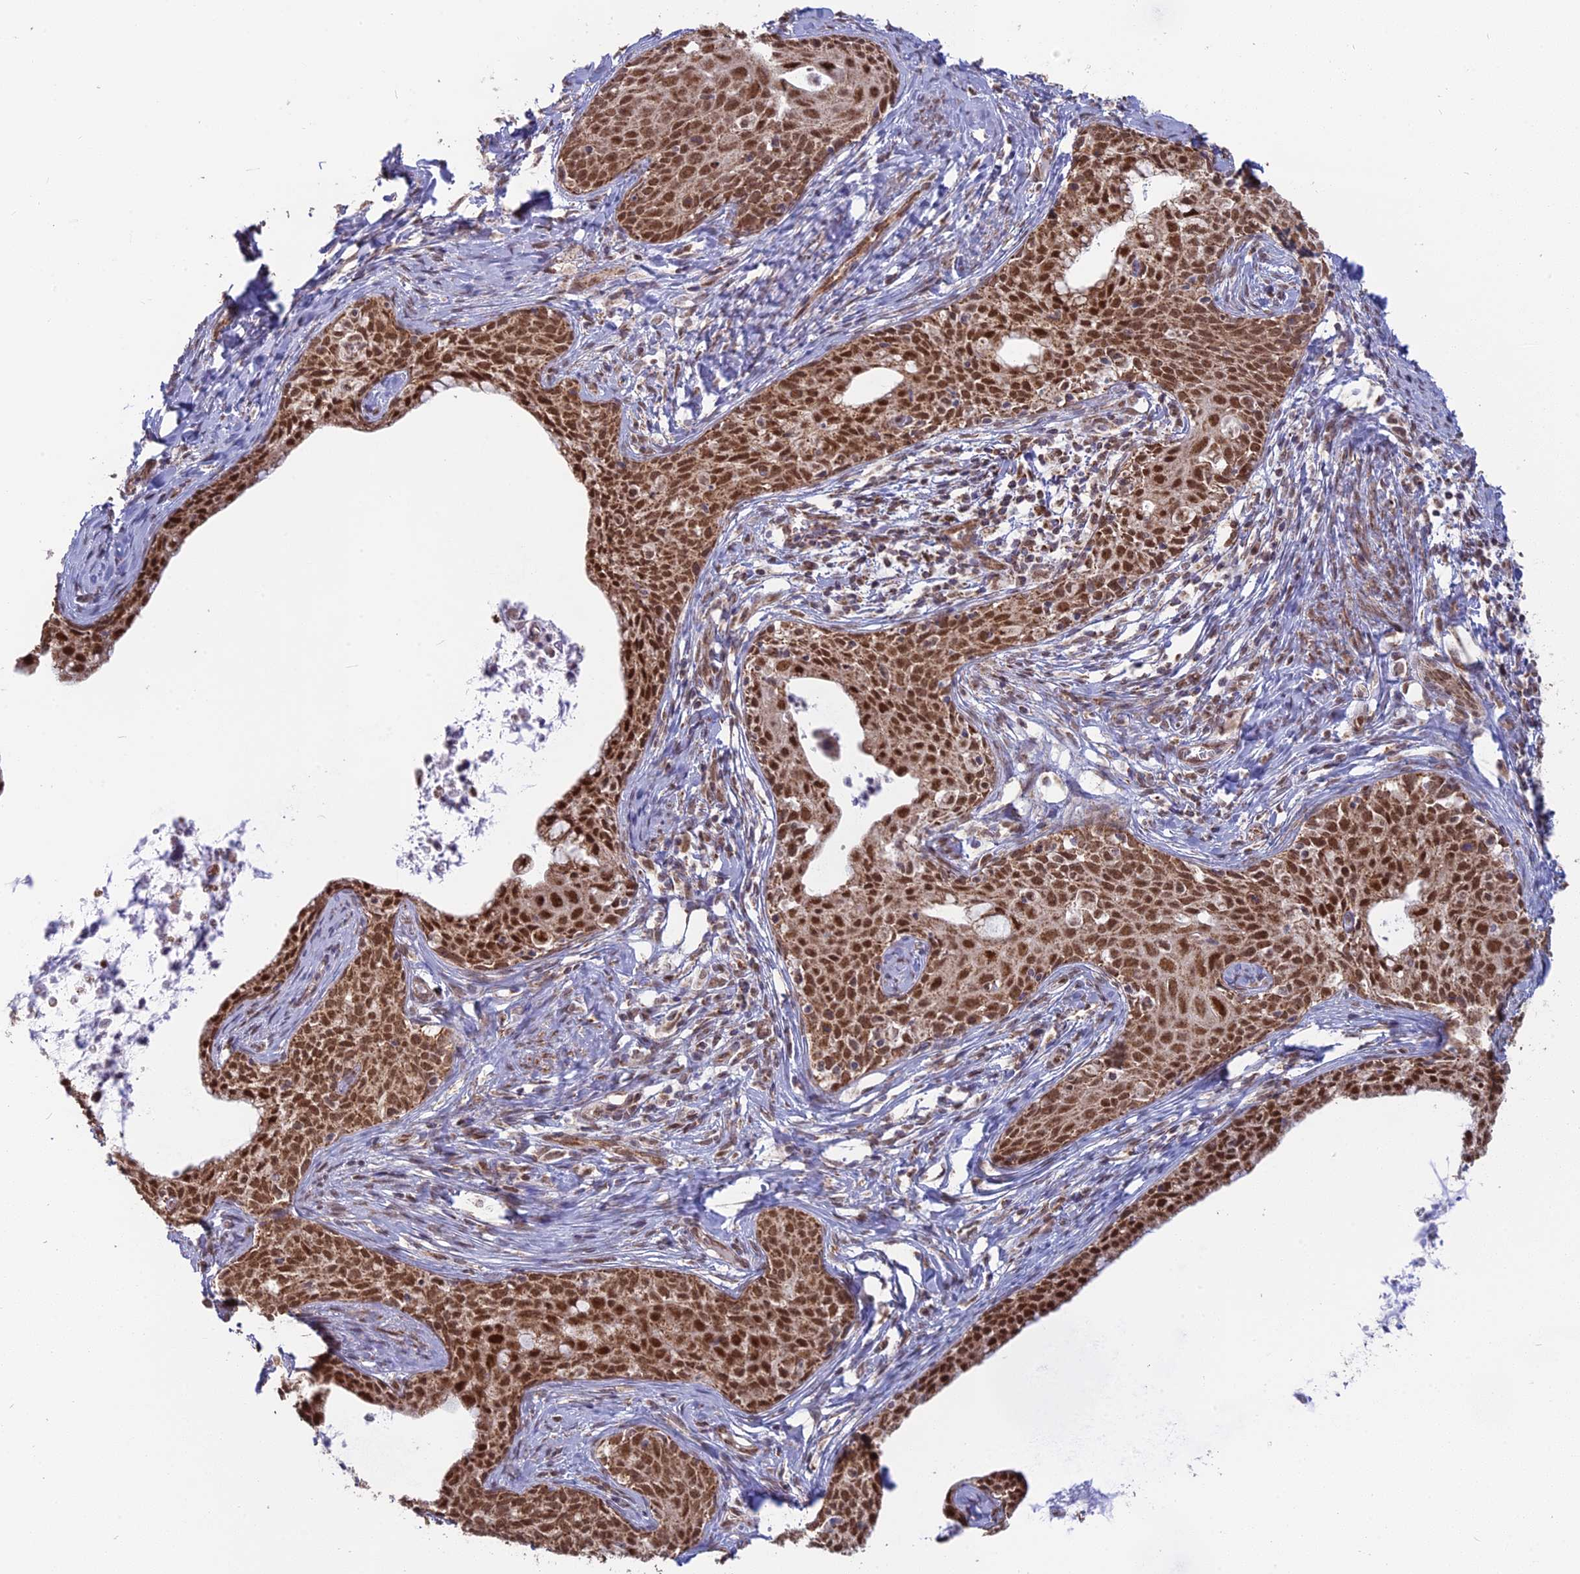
{"staining": {"intensity": "strong", "quantity": ">75%", "location": "nuclear"}, "tissue": "cervical cancer", "cell_type": "Tumor cells", "image_type": "cancer", "snomed": [{"axis": "morphology", "description": "Squamous cell carcinoma, NOS"}, {"axis": "topography", "description": "Cervix"}], "caption": "There is high levels of strong nuclear staining in tumor cells of cervical cancer (squamous cell carcinoma), as demonstrated by immunohistochemical staining (brown color).", "gene": "ARHGAP40", "patient": {"sex": "female", "age": 52}}